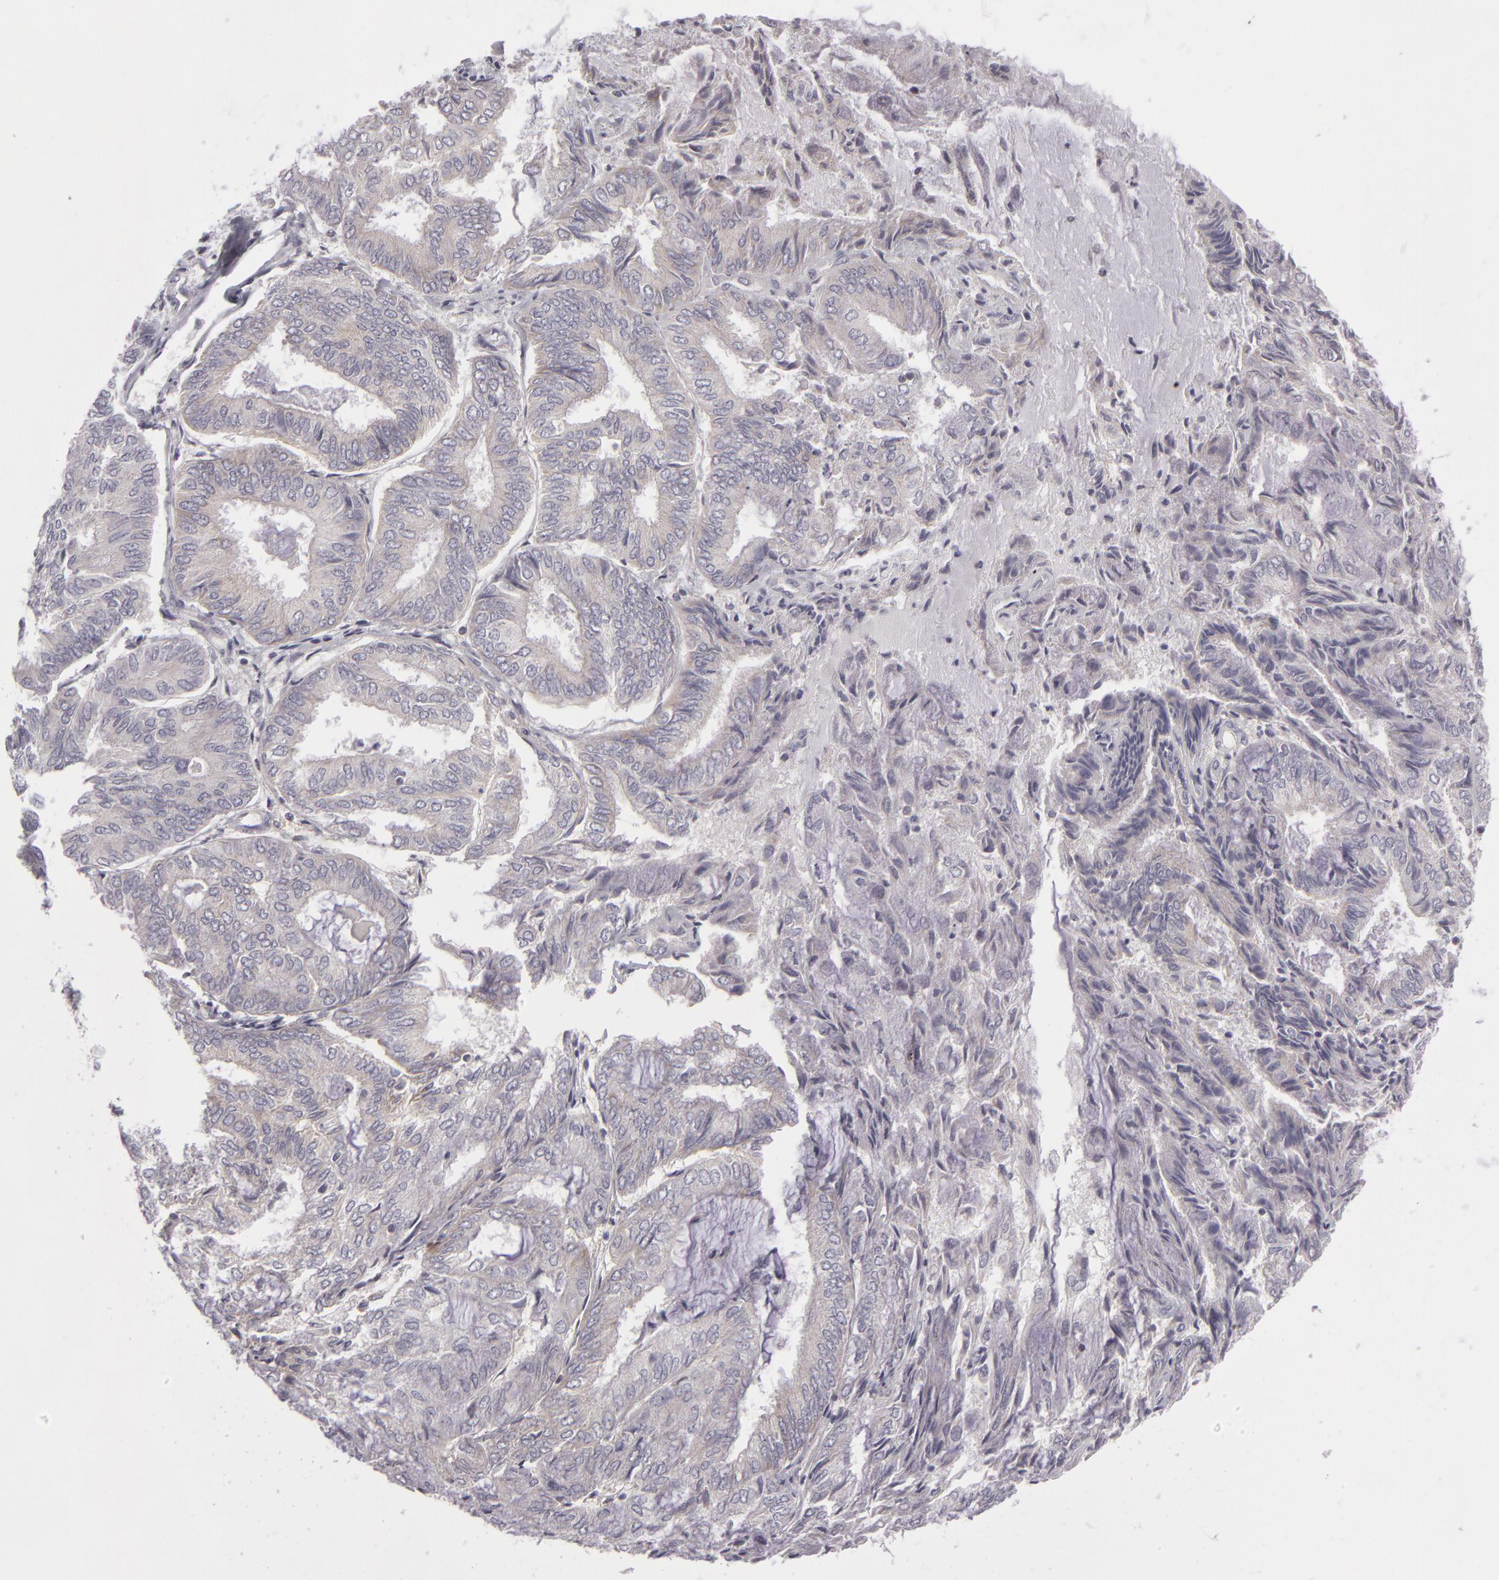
{"staining": {"intensity": "weak", "quantity": "<25%", "location": "cytoplasmic/membranous"}, "tissue": "endometrial cancer", "cell_type": "Tumor cells", "image_type": "cancer", "snomed": [{"axis": "morphology", "description": "Adenocarcinoma, NOS"}, {"axis": "topography", "description": "Endometrium"}], "caption": "Tumor cells show no significant protein staining in adenocarcinoma (endometrial).", "gene": "ATP2B3", "patient": {"sex": "female", "age": 59}}